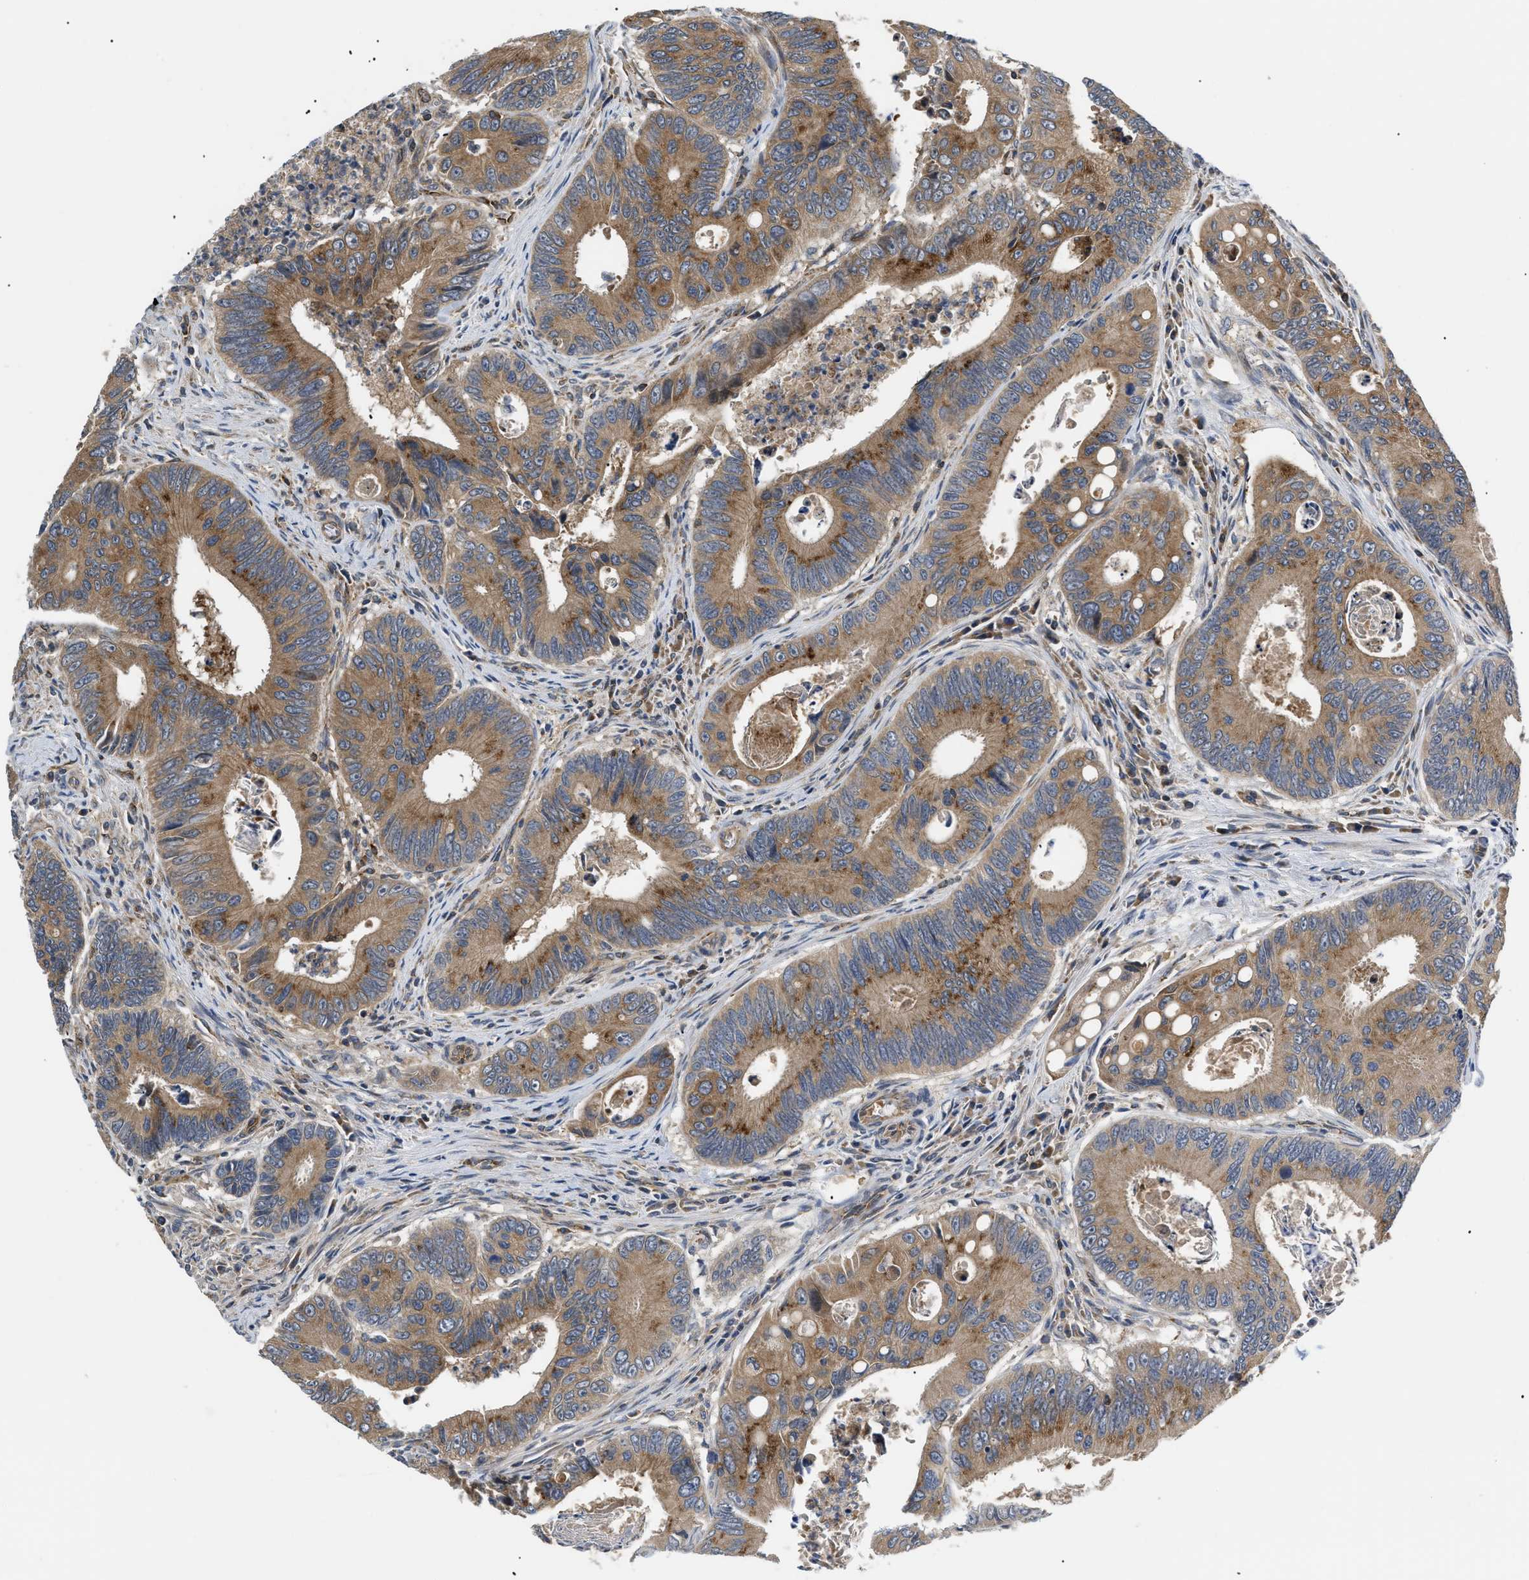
{"staining": {"intensity": "moderate", "quantity": ">75%", "location": "cytoplasmic/membranous"}, "tissue": "colorectal cancer", "cell_type": "Tumor cells", "image_type": "cancer", "snomed": [{"axis": "morphology", "description": "Inflammation, NOS"}, {"axis": "morphology", "description": "Adenocarcinoma, NOS"}, {"axis": "topography", "description": "Colon"}], "caption": "Immunohistochemical staining of human colorectal cancer (adenocarcinoma) shows moderate cytoplasmic/membranous protein staining in about >75% of tumor cells. Using DAB (brown) and hematoxylin (blue) stains, captured at high magnification using brightfield microscopy.", "gene": "HMGCR", "patient": {"sex": "male", "age": 72}}